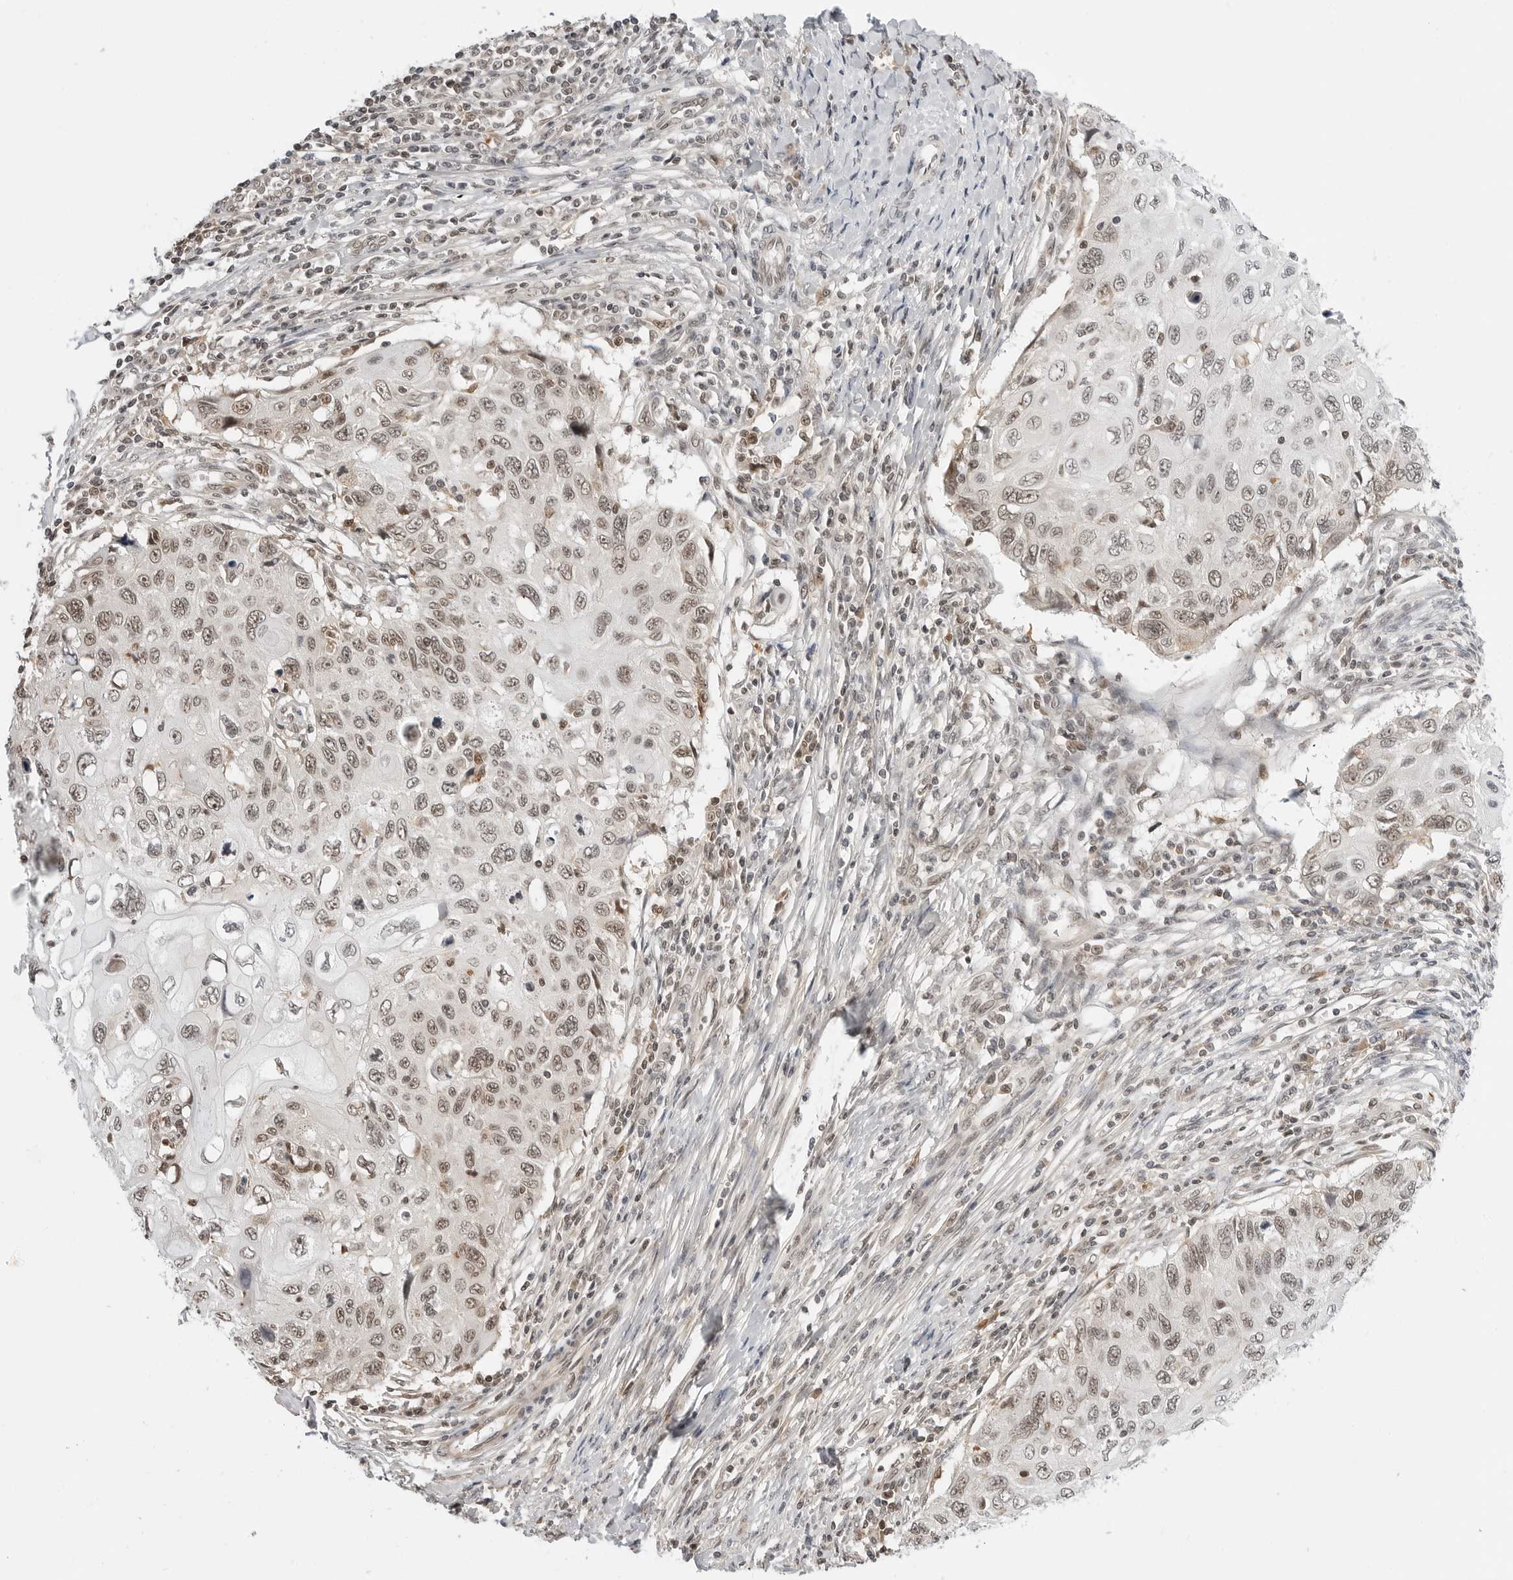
{"staining": {"intensity": "weak", "quantity": ">75%", "location": "nuclear"}, "tissue": "cervical cancer", "cell_type": "Tumor cells", "image_type": "cancer", "snomed": [{"axis": "morphology", "description": "Squamous cell carcinoma, NOS"}, {"axis": "topography", "description": "Cervix"}], "caption": "A photomicrograph of cervical cancer (squamous cell carcinoma) stained for a protein exhibits weak nuclear brown staining in tumor cells.", "gene": "C8orf33", "patient": {"sex": "female", "age": 70}}